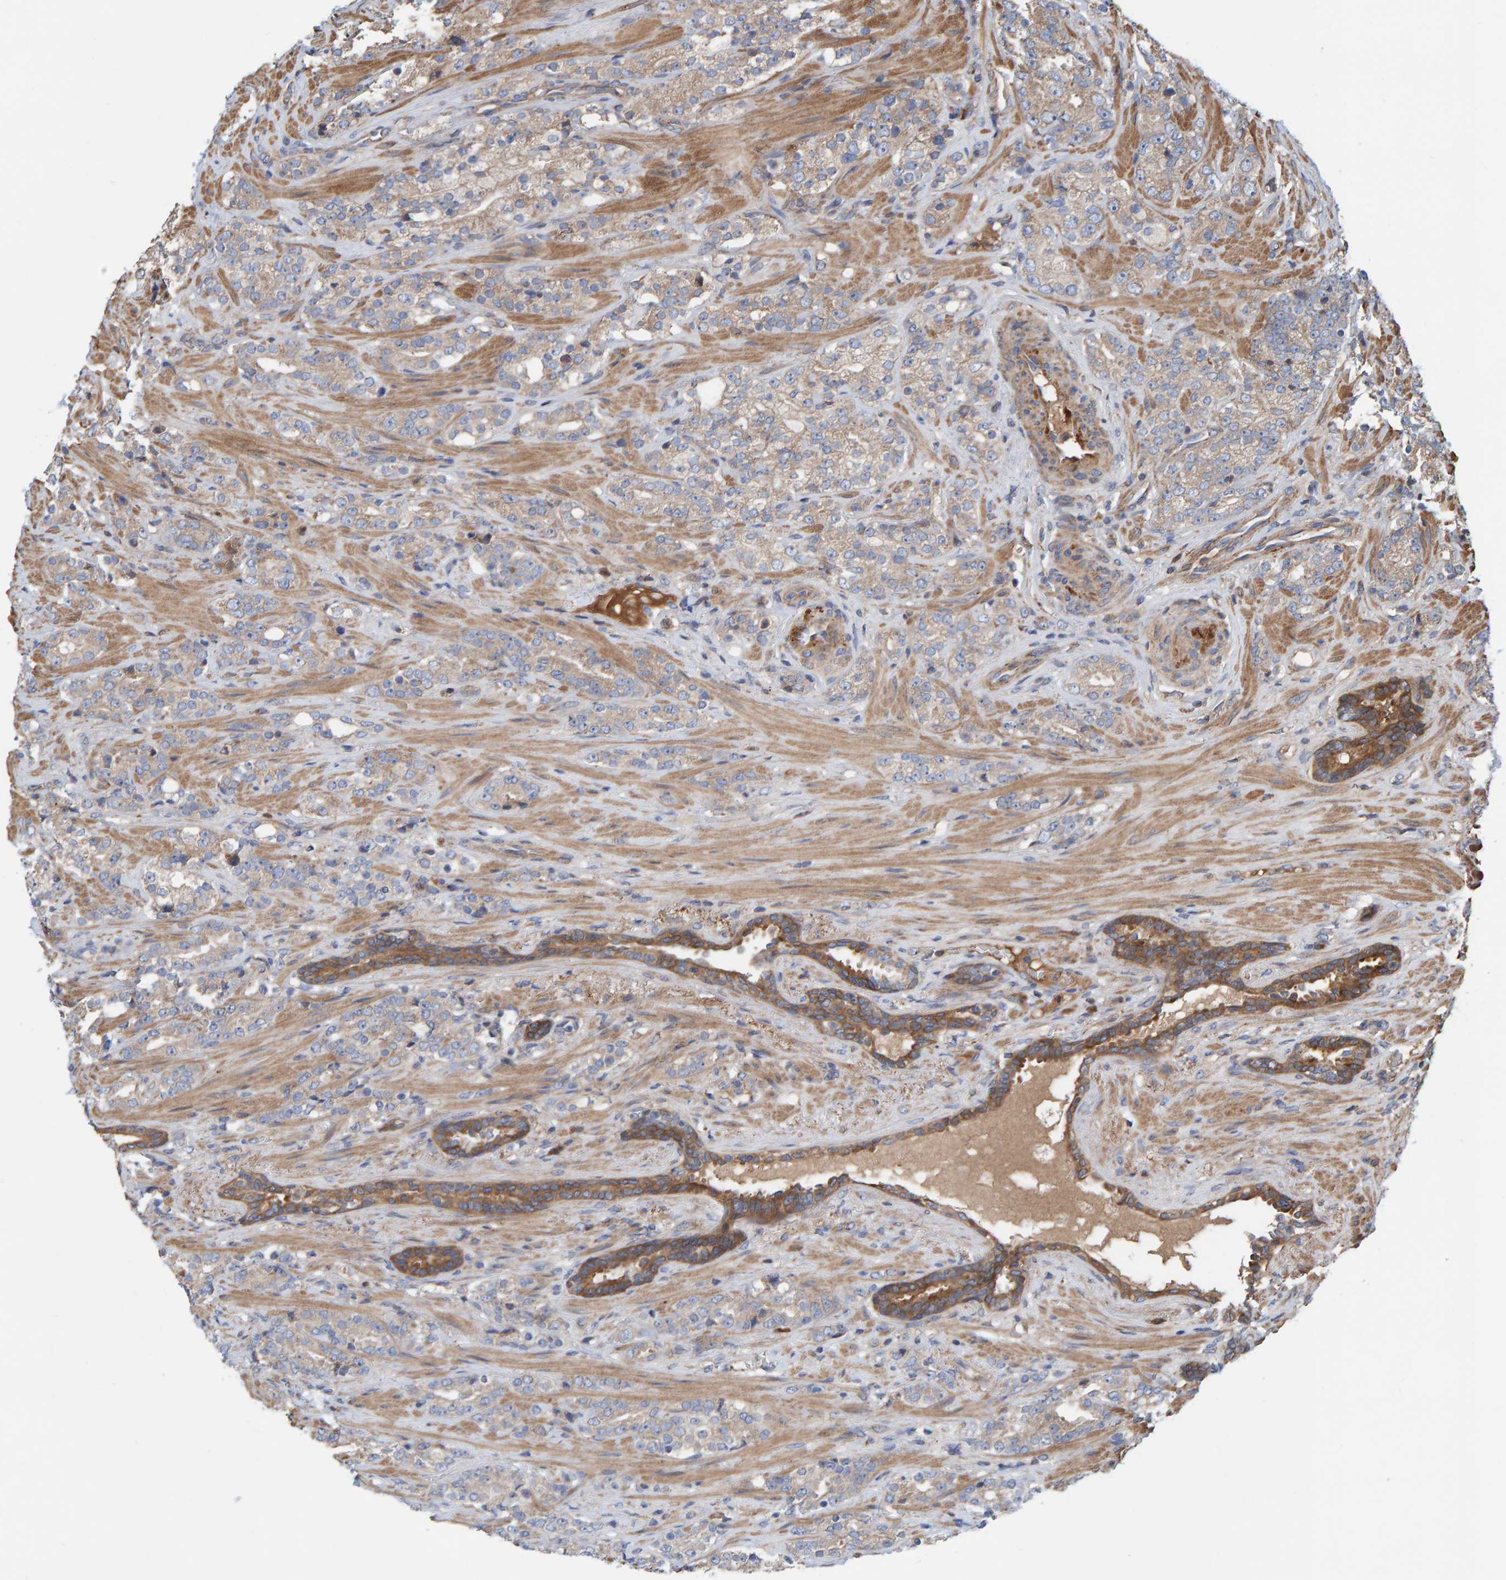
{"staining": {"intensity": "weak", "quantity": "25%-75%", "location": "cytoplasmic/membranous"}, "tissue": "prostate cancer", "cell_type": "Tumor cells", "image_type": "cancer", "snomed": [{"axis": "morphology", "description": "Adenocarcinoma, High grade"}, {"axis": "topography", "description": "Prostate"}], "caption": "A histopathology image of human prostate cancer stained for a protein reveals weak cytoplasmic/membranous brown staining in tumor cells.", "gene": "KIAA0753", "patient": {"sex": "male", "age": 71}}